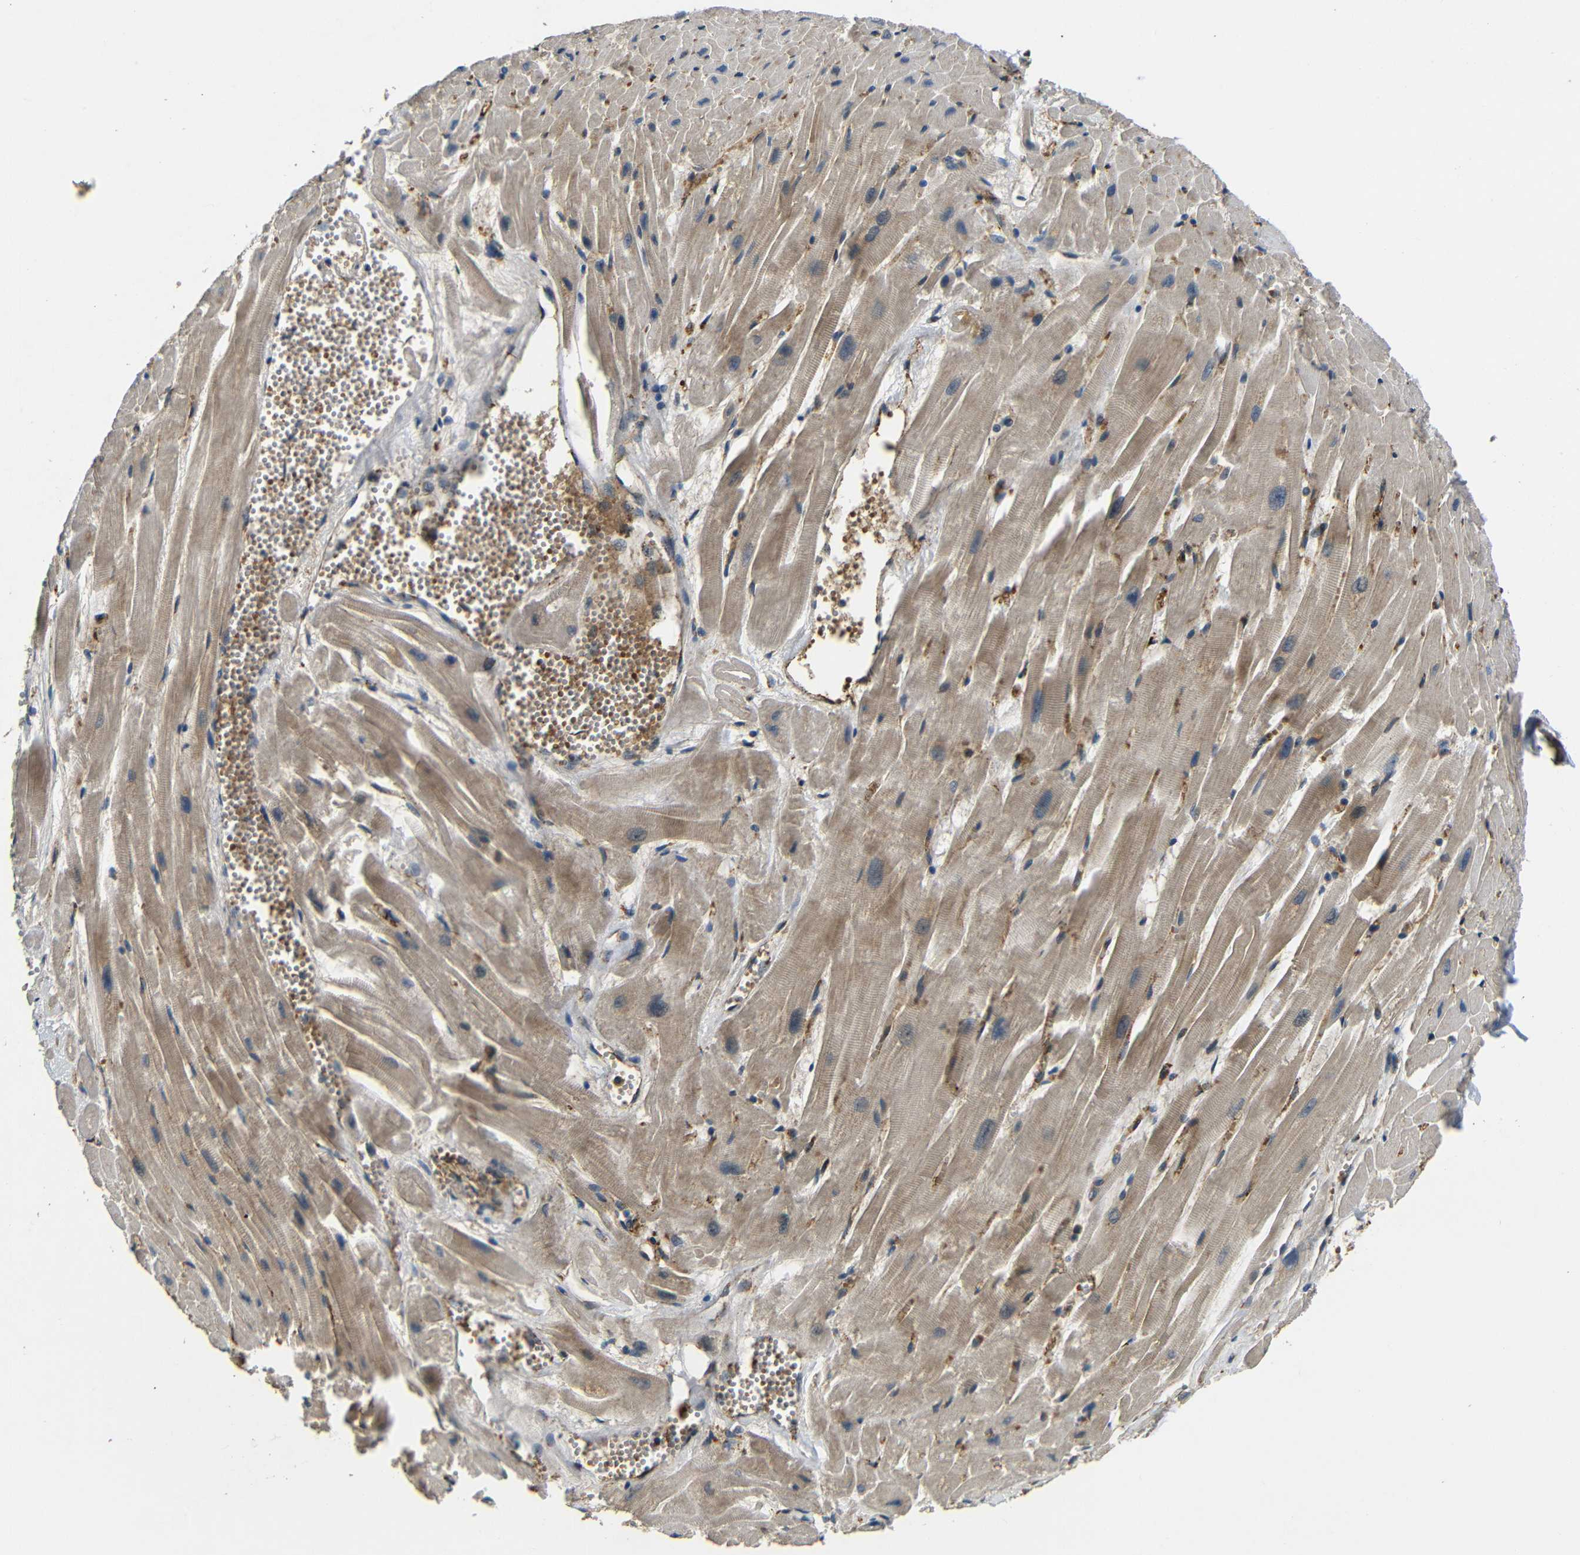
{"staining": {"intensity": "weak", "quantity": "<25%", "location": "cytoplasmic/membranous"}, "tissue": "heart muscle", "cell_type": "Cardiomyocytes", "image_type": "normal", "snomed": [{"axis": "morphology", "description": "Normal tissue, NOS"}, {"axis": "topography", "description": "Heart"}], "caption": "The immunohistochemistry photomicrograph has no significant positivity in cardiomyocytes of heart muscle.", "gene": "ATP7A", "patient": {"sex": "female", "age": 19}}